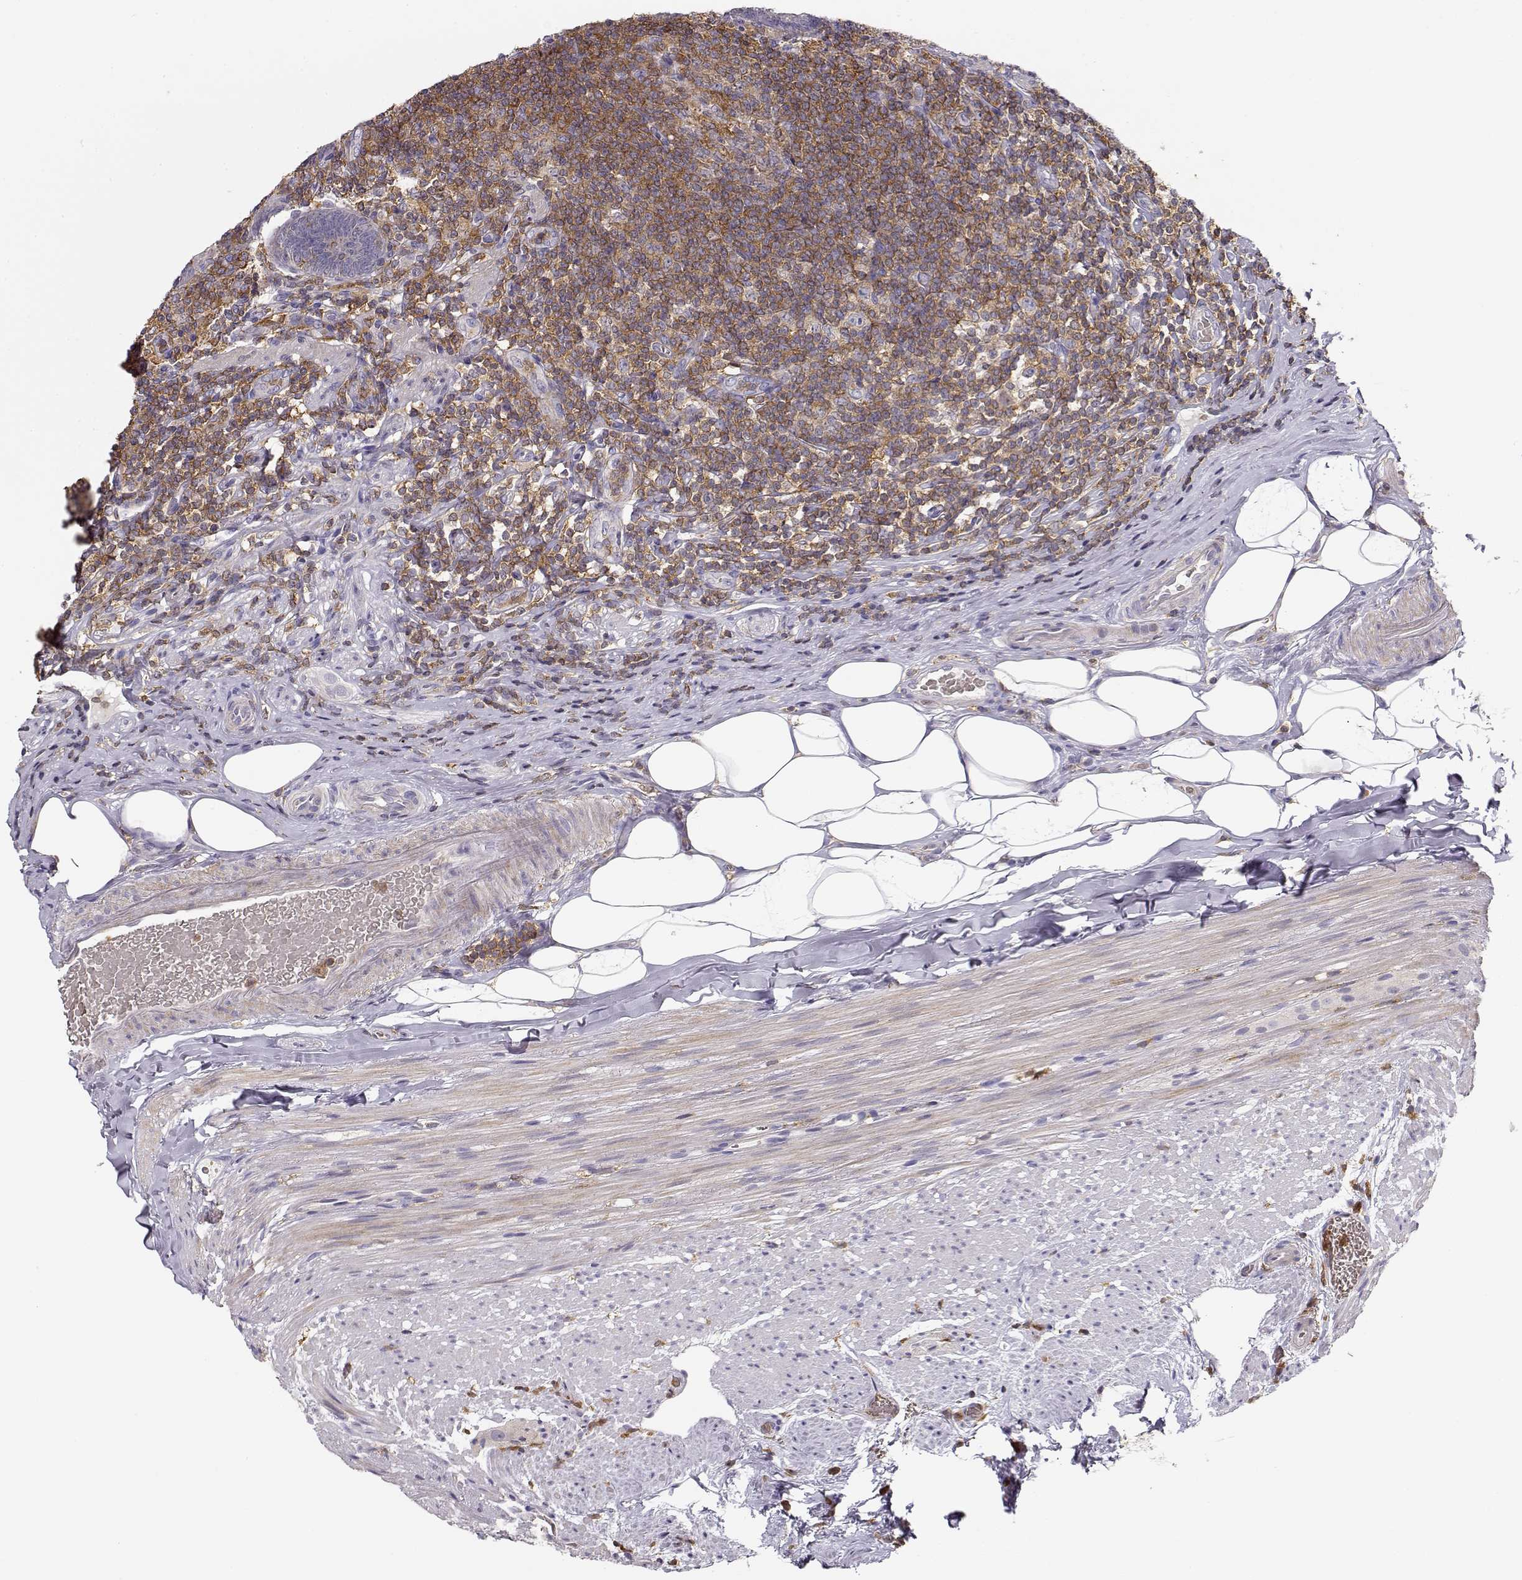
{"staining": {"intensity": "negative", "quantity": "none", "location": "none"}, "tissue": "appendix", "cell_type": "Glandular cells", "image_type": "normal", "snomed": [{"axis": "morphology", "description": "Normal tissue, NOS"}, {"axis": "topography", "description": "Appendix"}], "caption": "A photomicrograph of appendix stained for a protein demonstrates no brown staining in glandular cells. (Brightfield microscopy of DAB (3,3'-diaminobenzidine) immunohistochemistry at high magnification).", "gene": "VAV1", "patient": {"sex": "male", "age": 47}}